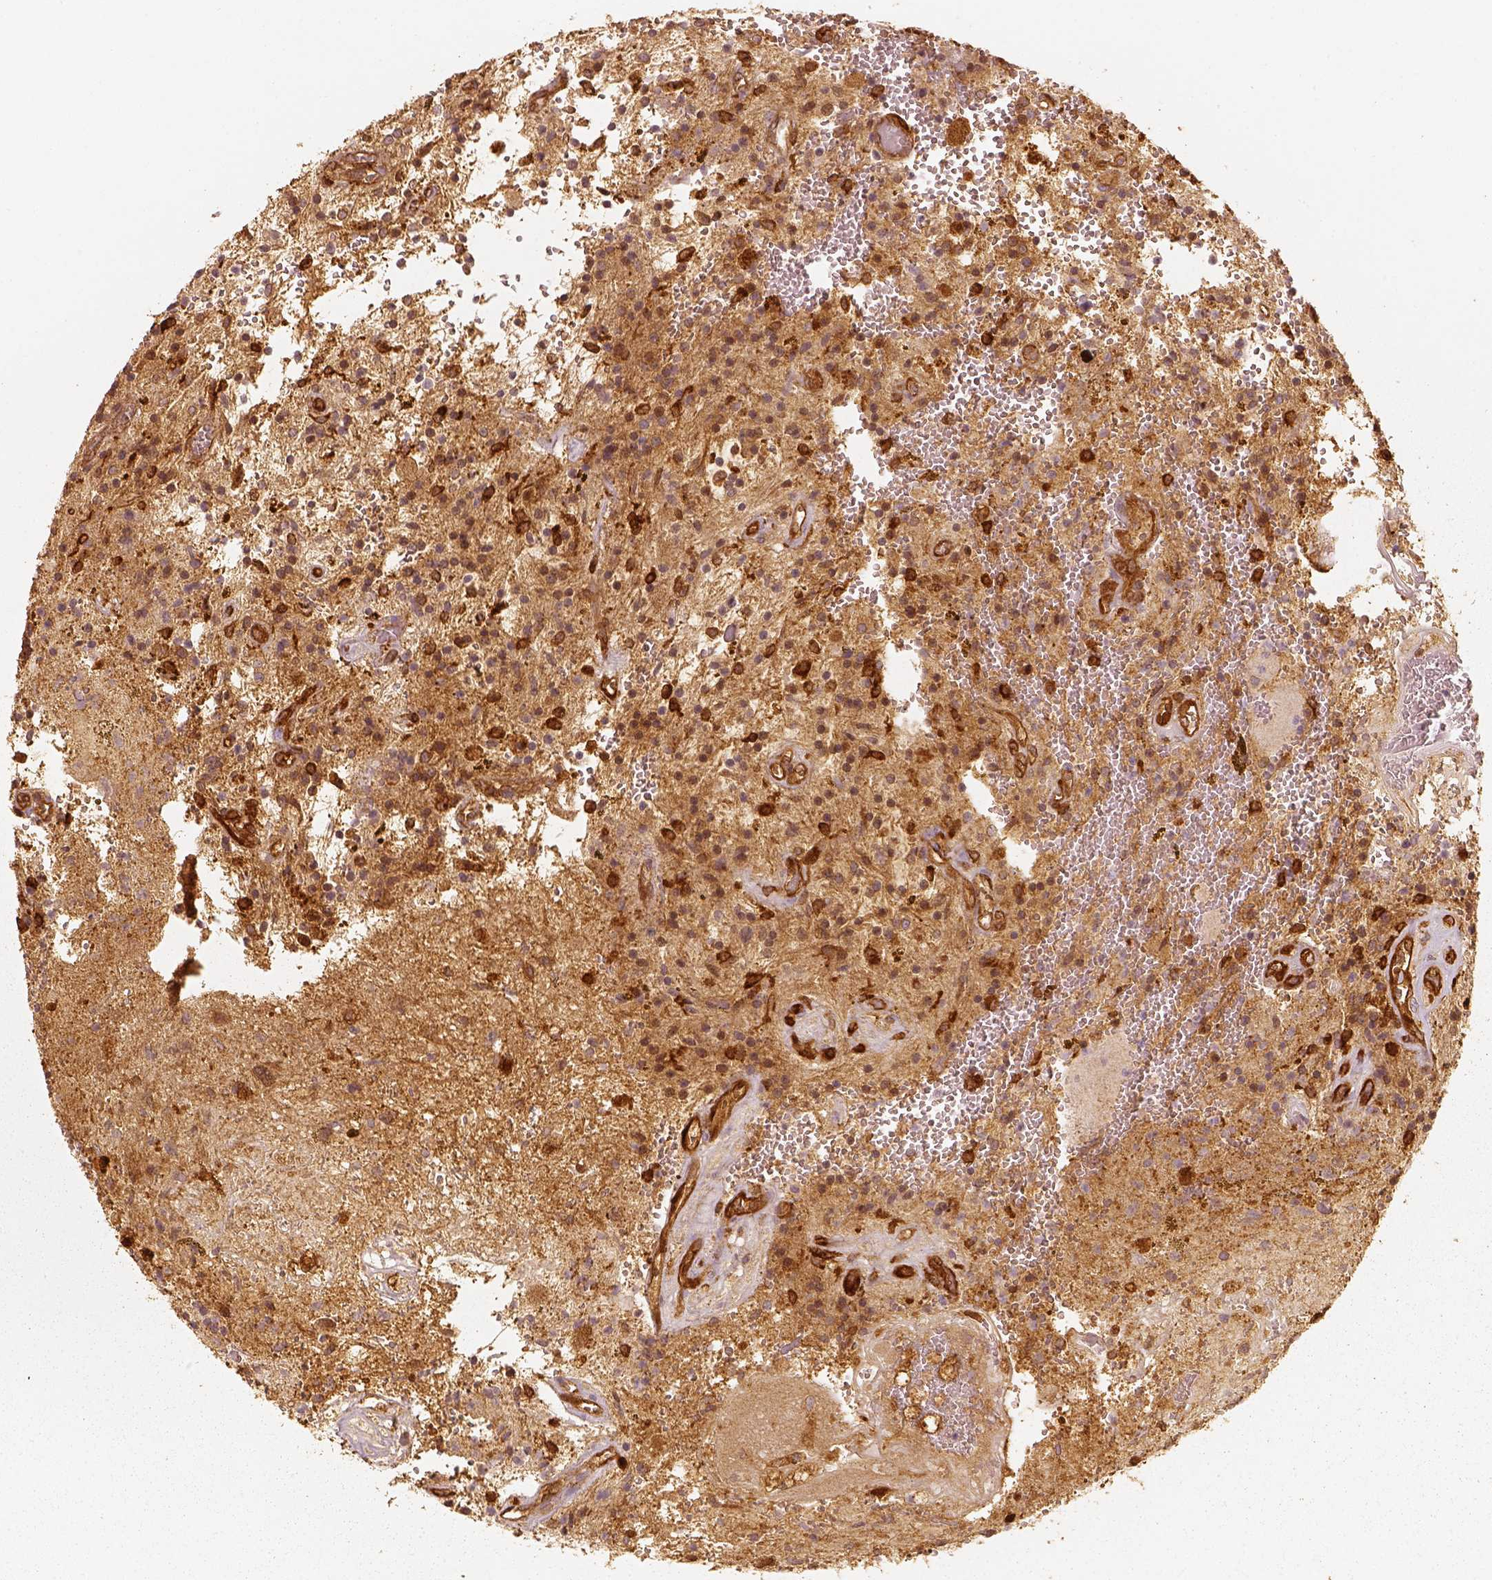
{"staining": {"intensity": "strong", "quantity": ">75%", "location": "cytoplasmic/membranous"}, "tissue": "glioma", "cell_type": "Tumor cells", "image_type": "cancer", "snomed": [{"axis": "morphology", "description": "Glioma, malignant, Low grade"}, {"axis": "topography", "description": "Cerebellum"}], "caption": "There is high levels of strong cytoplasmic/membranous positivity in tumor cells of glioma, as demonstrated by immunohistochemical staining (brown color).", "gene": "FSCN1", "patient": {"sex": "female", "age": 14}}